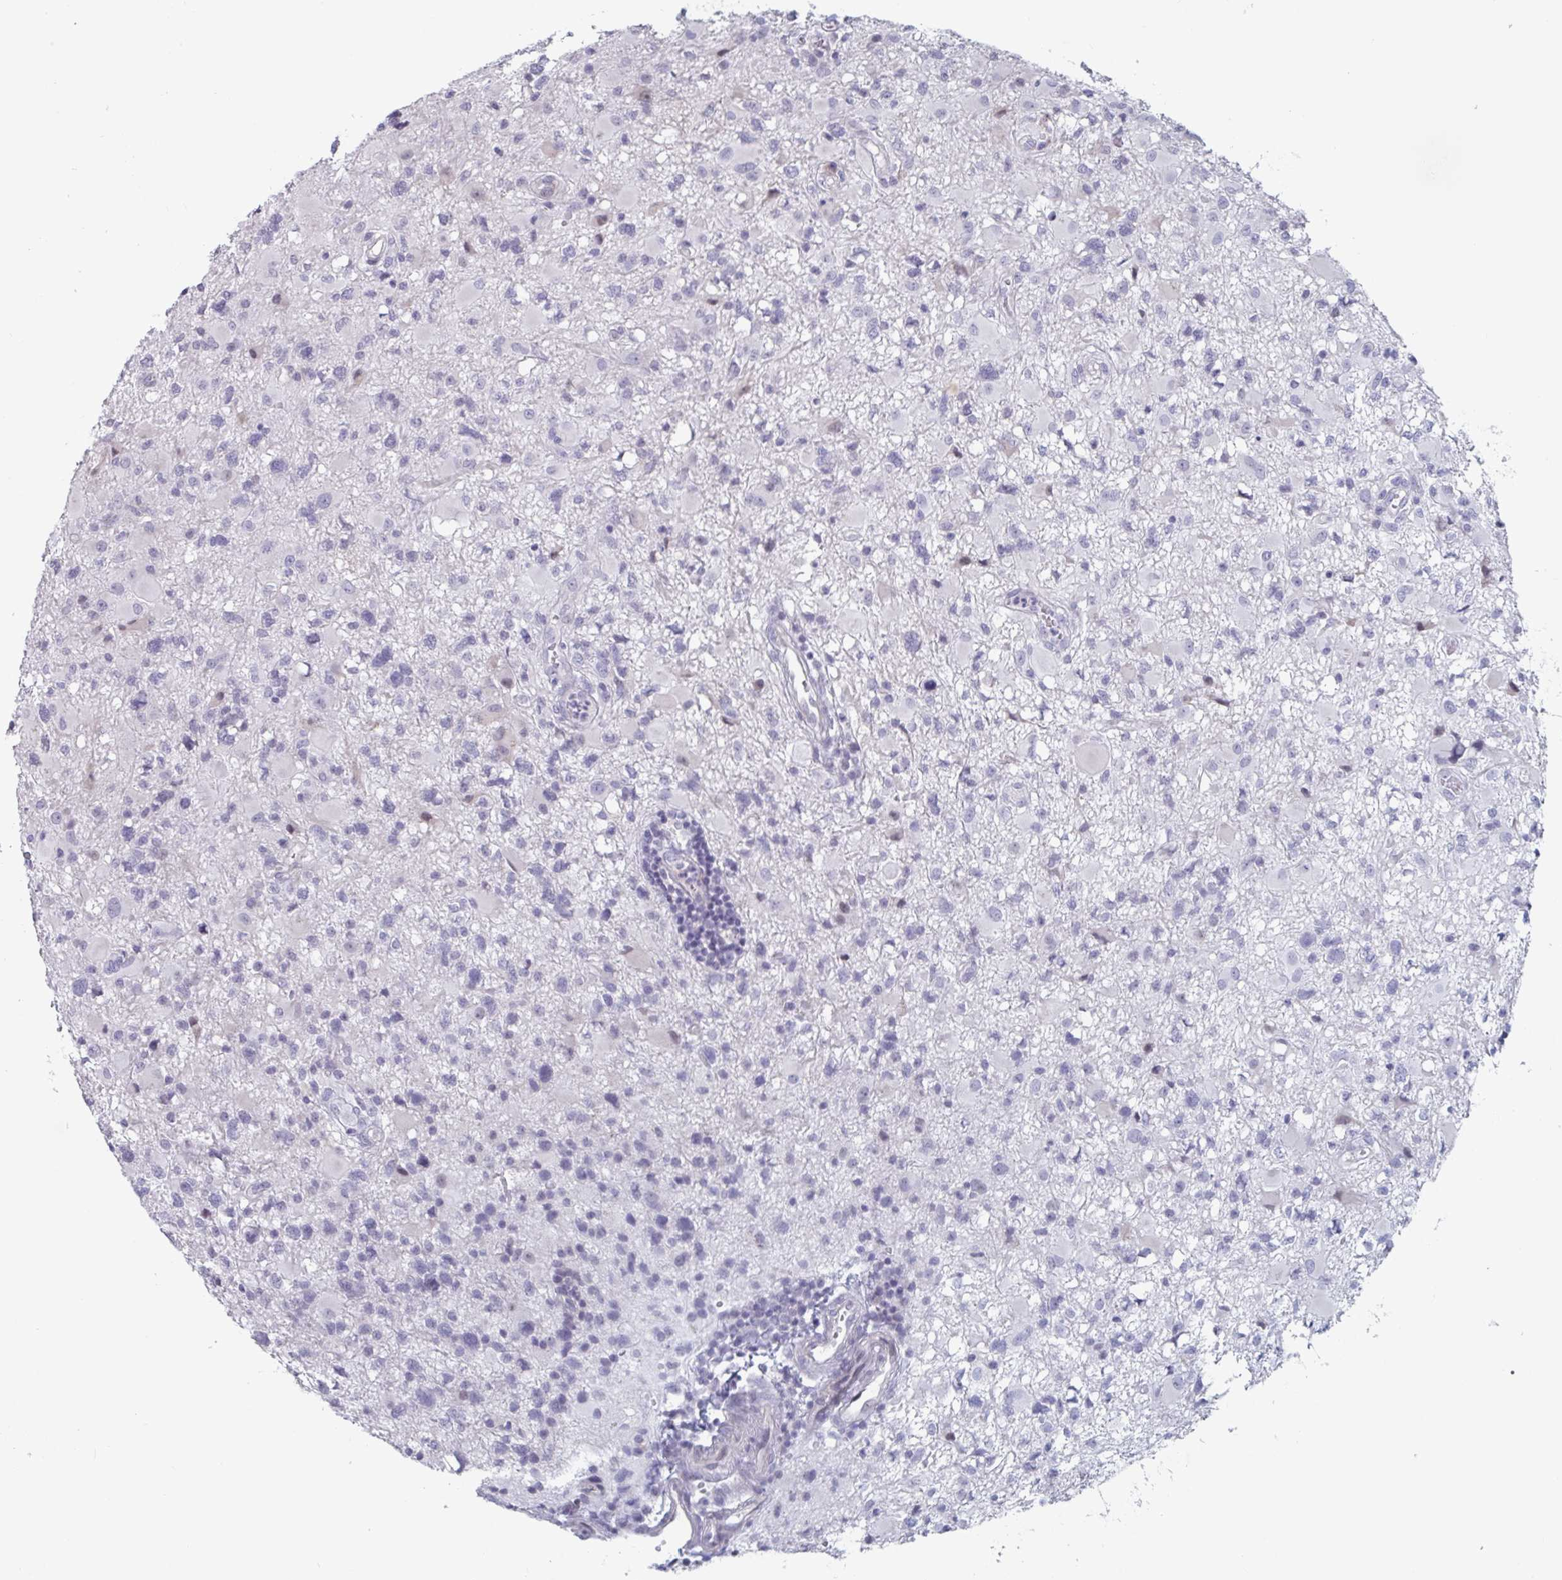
{"staining": {"intensity": "negative", "quantity": "none", "location": "none"}, "tissue": "glioma", "cell_type": "Tumor cells", "image_type": "cancer", "snomed": [{"axis": "morphology", "description": "Glioma, malignant, High grade"}, {"axis": "topography", "description": "Brain"}], "caption": "An immunohistochemistry (IHC) photomicrograph of glioma is shown. There is no staining in tumor cells of glioma.", "gene": "FOXA1", "patient": {"sex": "male", "age": 54}}